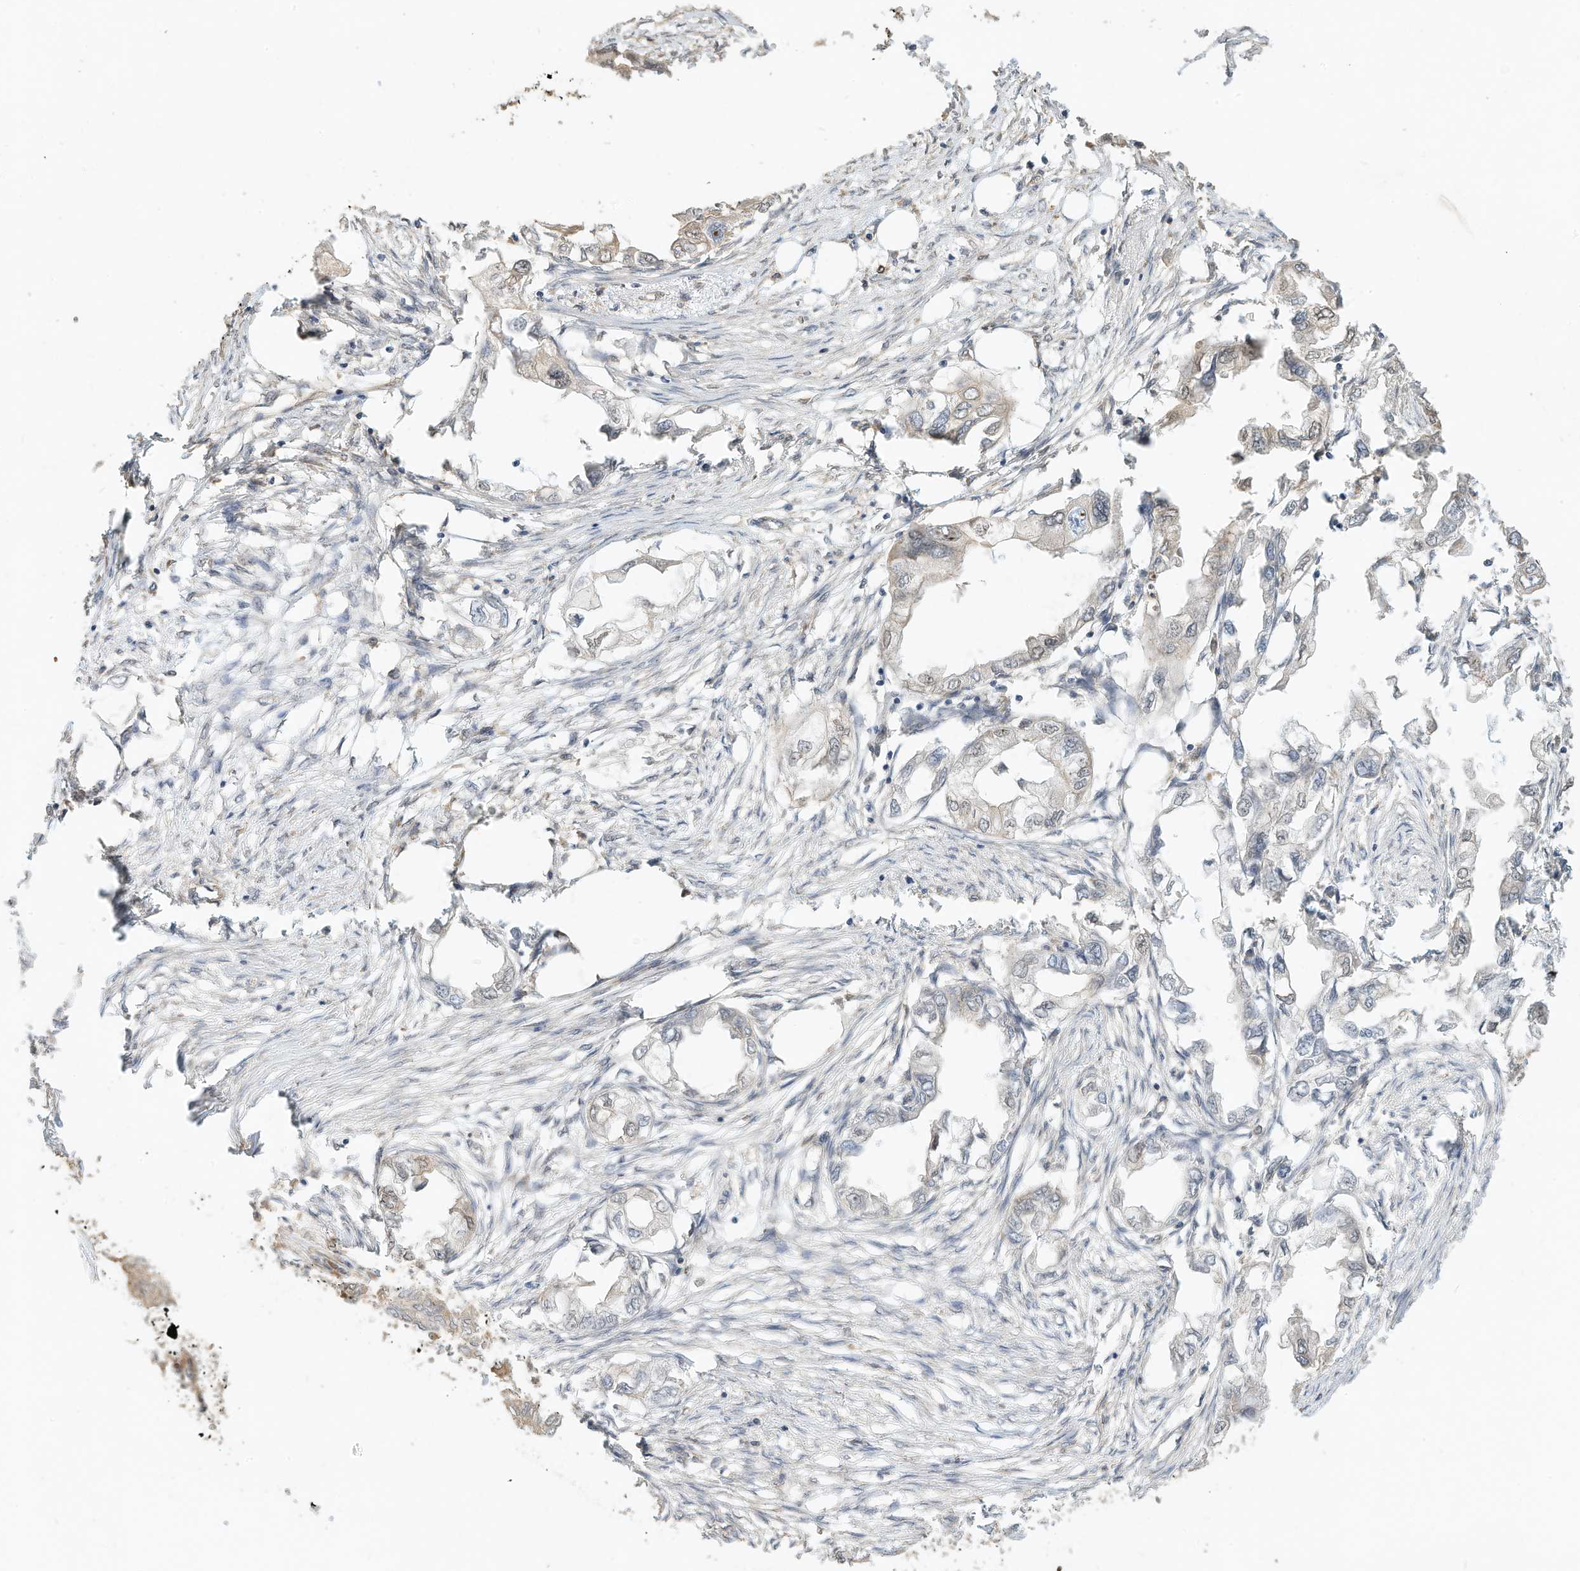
{"staining": {"intensity": "negative", "quantity": "none", "location": "none"}, "tissue": "endometrial cancer", "cell_type": "Tumor cells", "image_type": "cancer", "snomed": [{"axis": "morphology", "description": "Adenocarcinoma, NOS"}, {"axis": "morphology", "description": "Adenocarcinoma, metastatic, NOS"}, {"axis": "topography", "description": "Adipose tissue"}, {"axis": "topography", "description": "Endometrium"}], "caption": "A histopathology image of endometrial metastatic adenocarcinoma stained for a protein displays no brown staining in tumor cells.", "gene": "OFD1", "patient": {"sex": "female", "age": 67}}